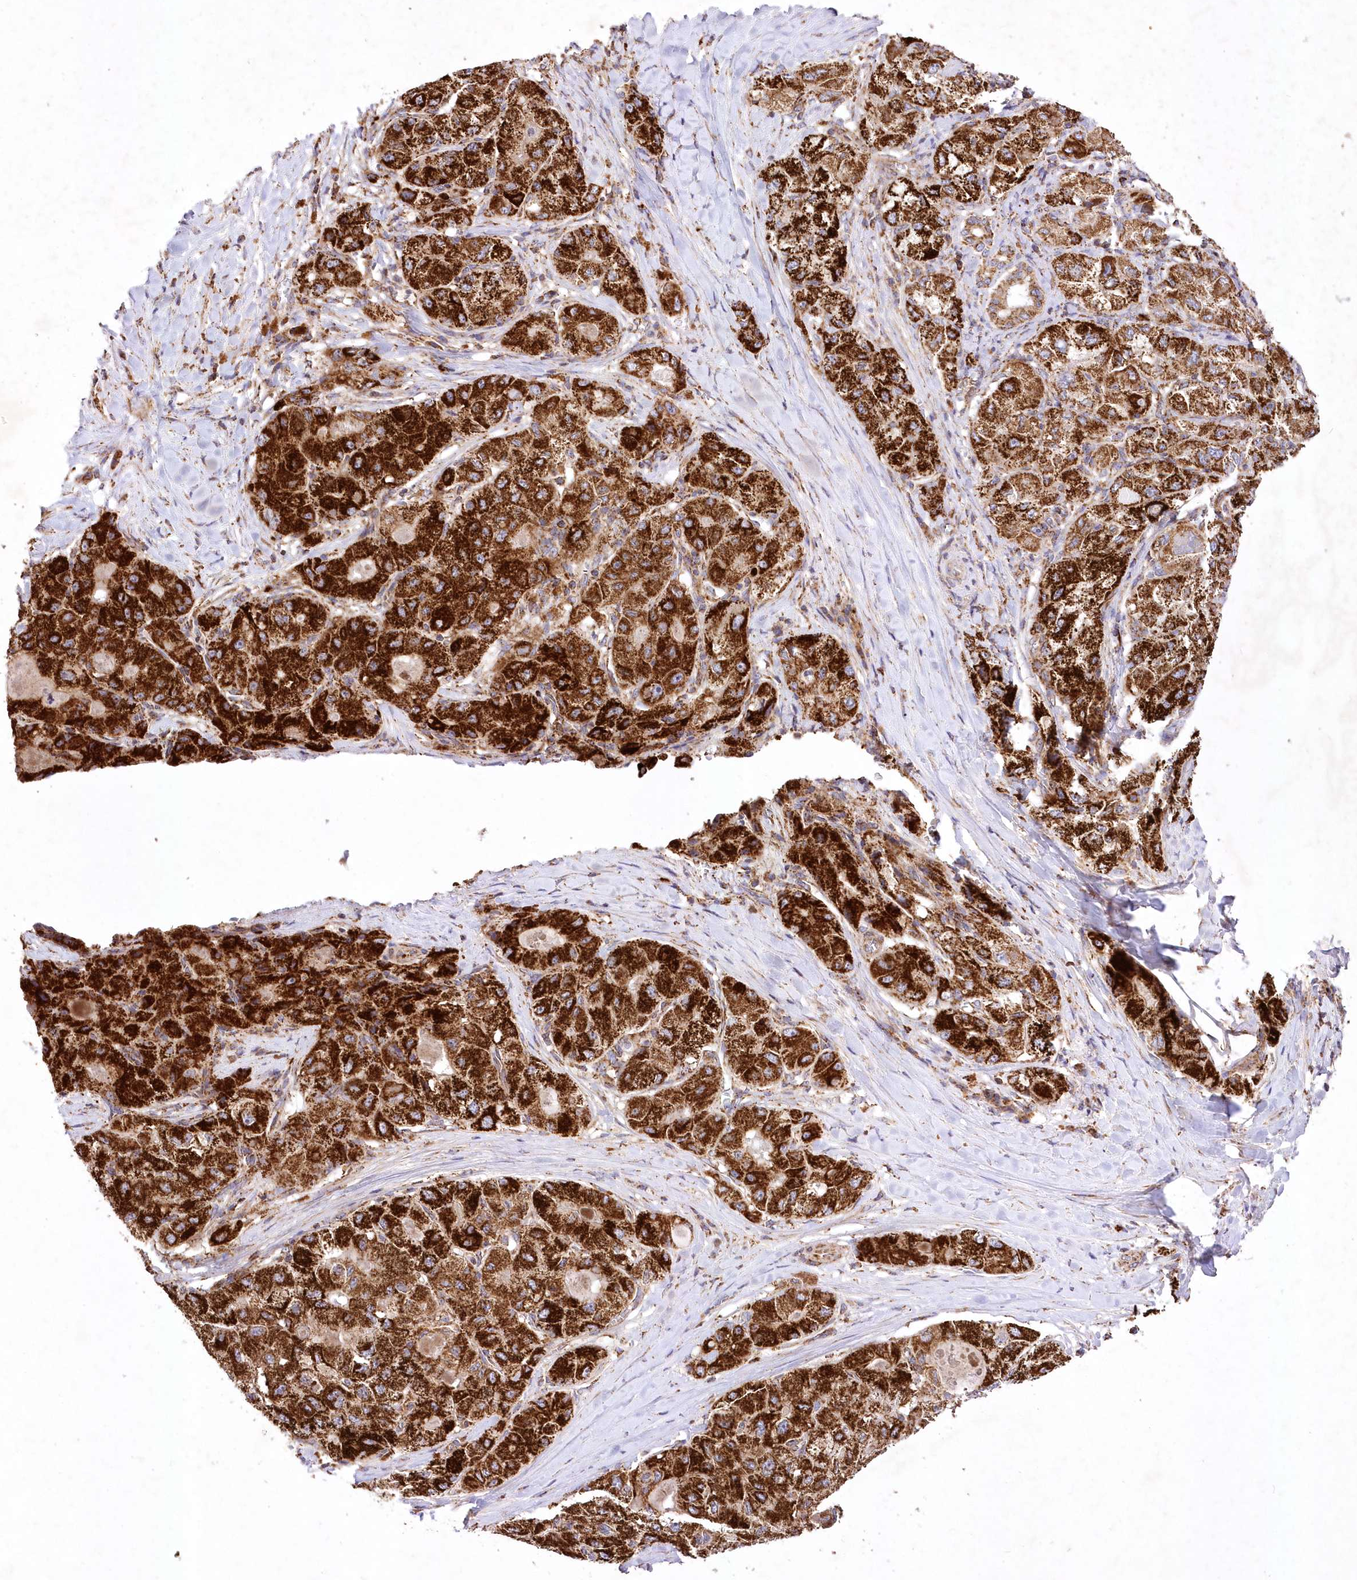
{"staining": {"intensity": "strong", "quantity": ">75%", "location": "cytoplasmic/membranous"}, "tissue": "liver cancer", "cell_type": "Tumor cells", "image_type": "cancer", "snomed": [{"axis": "morphology", "description": "Carcinoma, Hepatocellular, NOS"}, {"axis": "topography", "description": "Liver"}], "caption": "This image reveals liver hepatocellular carcinoma stained with immunohistochemistry (IHC) to label a protein in brown. The cytoplasmic/membranous of tumor cells show strong positivity for the protein. Nuclei are counter-stained blue.", "gene": "ASNSD1", "patient": {"sex": "male", "age": 80}}